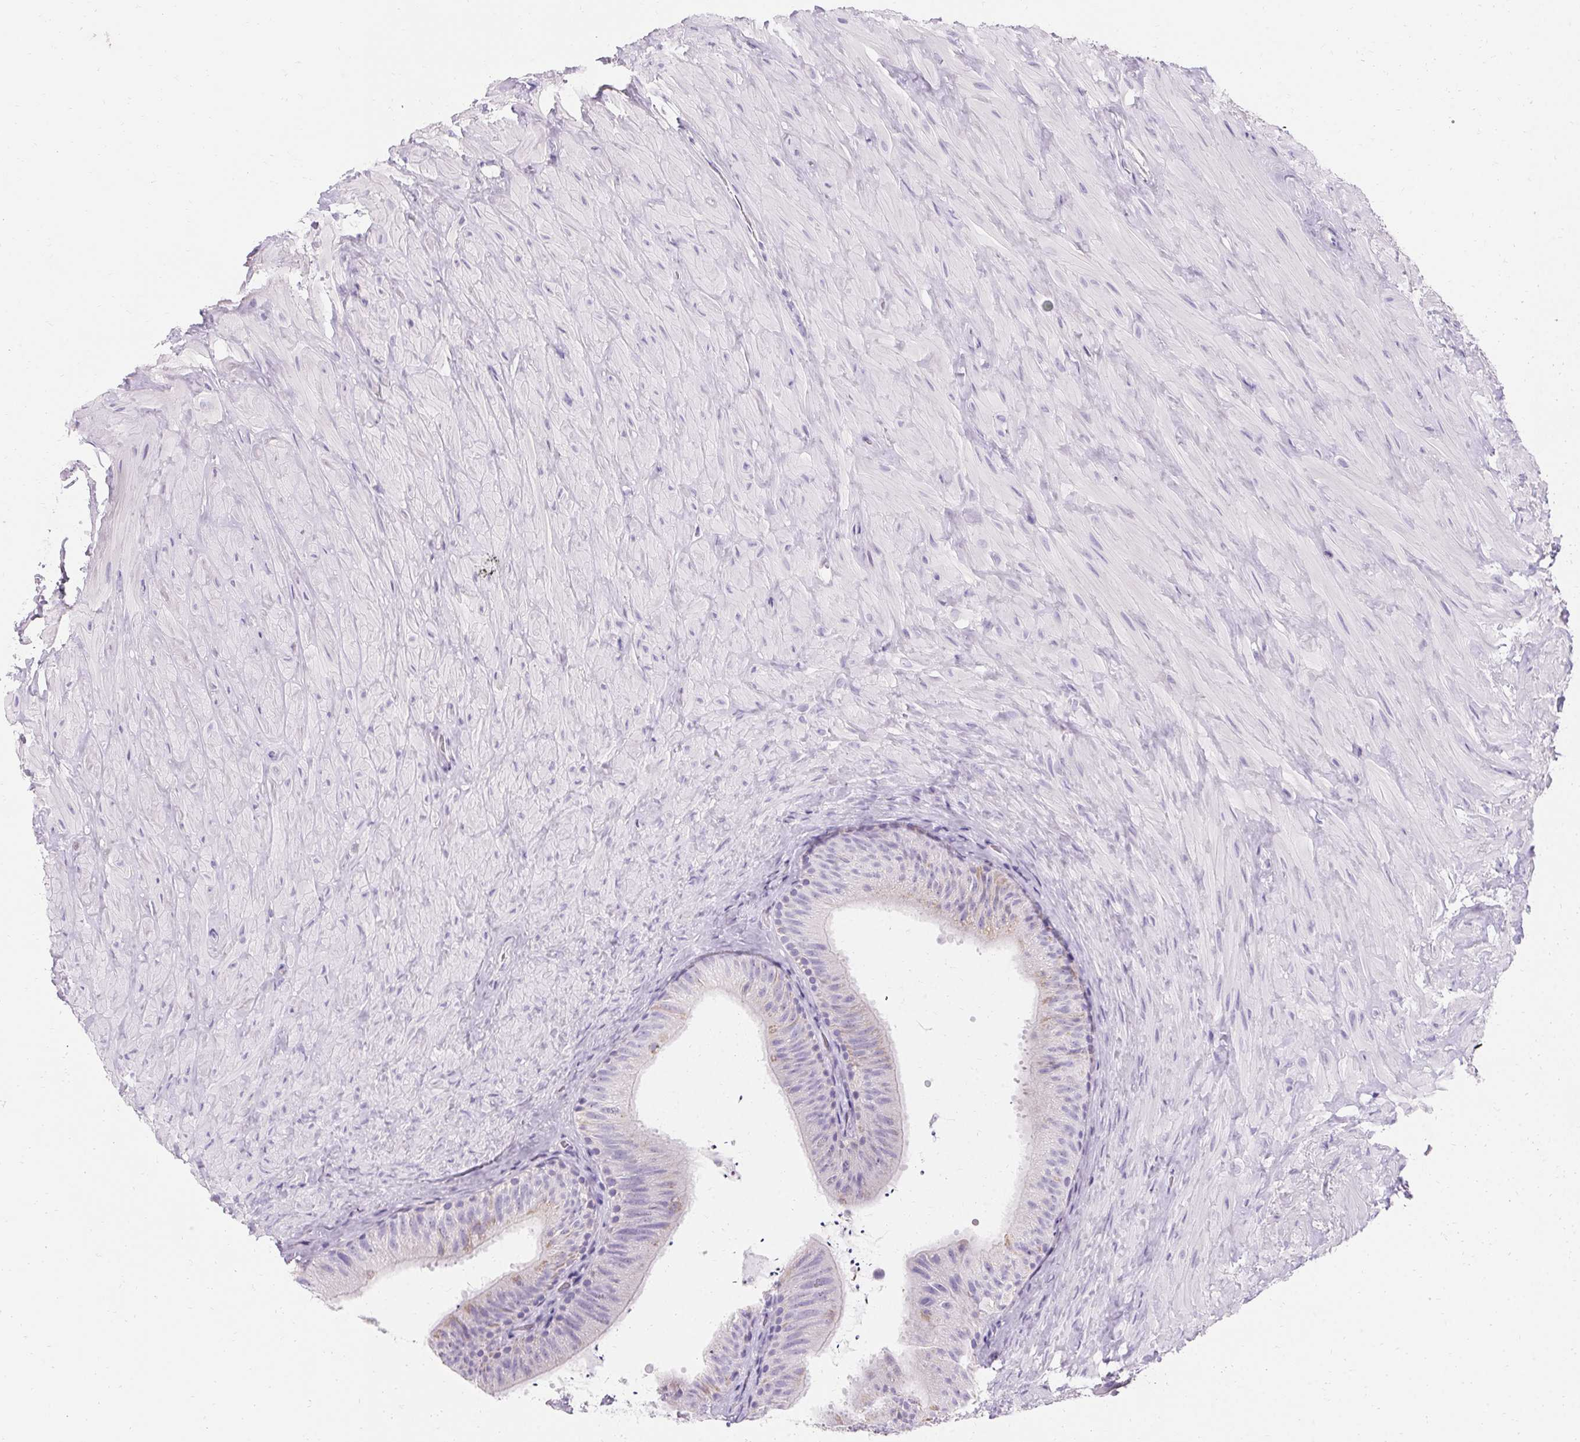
{"staining": {"intensity": "negative", "quantity": "none", "location": "none"}, "tissue": "epididymis", "cell_type": "Glandular cells", "image_type": "normal", "snomed": [{"axis": "morphology", "description": "Normal tissue, NOS"}, {"axis": "topography", "description": "Epididymis, spermatic cord, NOS"}, {"axis": "topography", "description": "Epididymis"}], "caption": "Histopathology image shows no significant protein staining in glandular cells of unremarkable epididymis.", "gene": "ASGR2", "patient": {"sex": "male", "age": 31}}